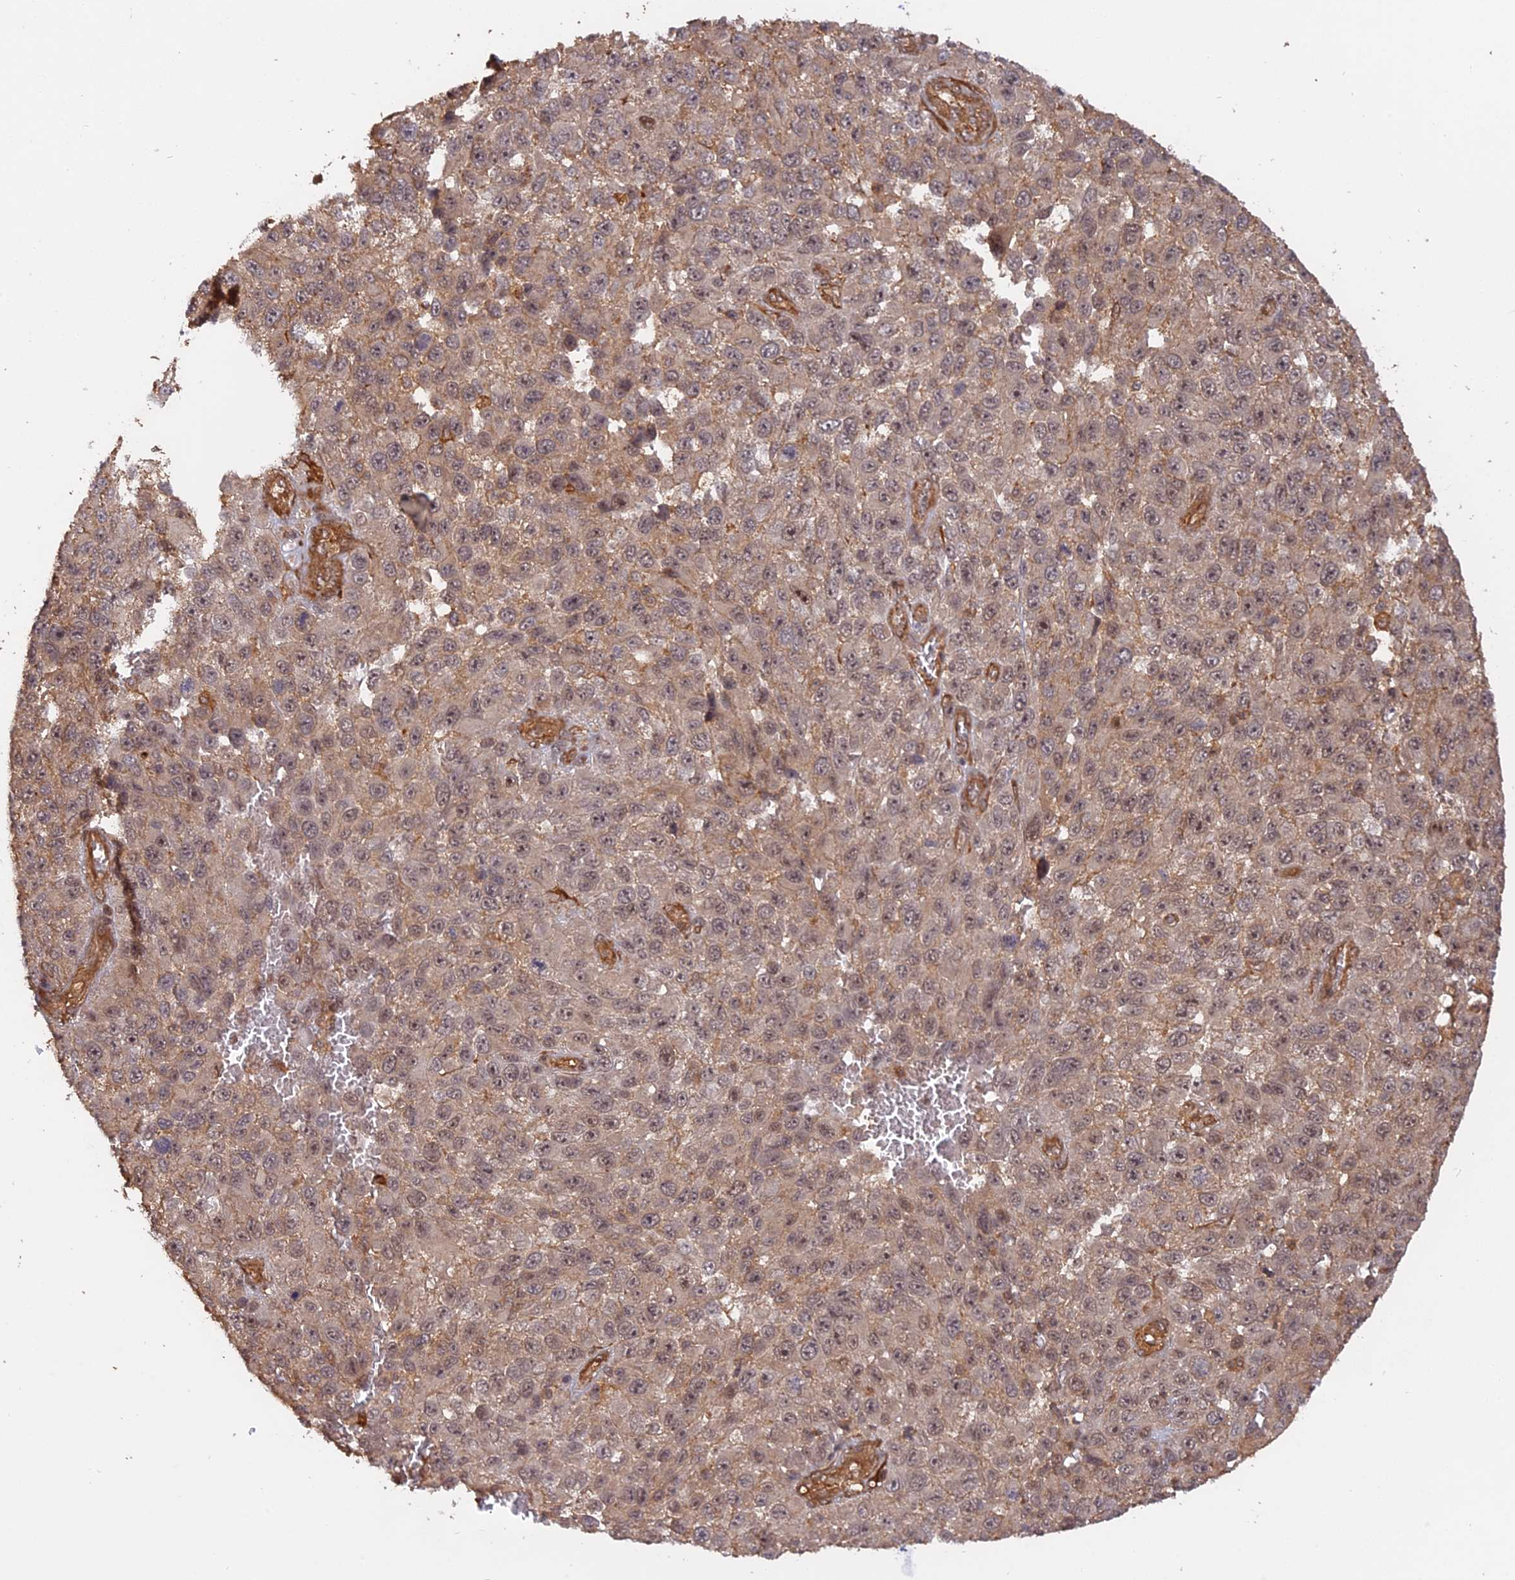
{"staining": {"intensity": "weak", "quantity": "<25%", "location": "cytoplasmic/membranous"}, "tissue": "melanoma", "cell_type": "Tumor cells", "image_type": "cancer", "snomed": [{"axis": "morphology", "description": "Normal tissue, NOS"}, {"axis": "morphology", "description": "Malignant melanoma, NOS"}, {"axis": "topography", "description": "Skin"}], "caption": "Immunohistochemistry of melanoma displays no positivity in tumor cells.", "gene": "CCDC174", "patient": {"sex": "female", "age": 96}}